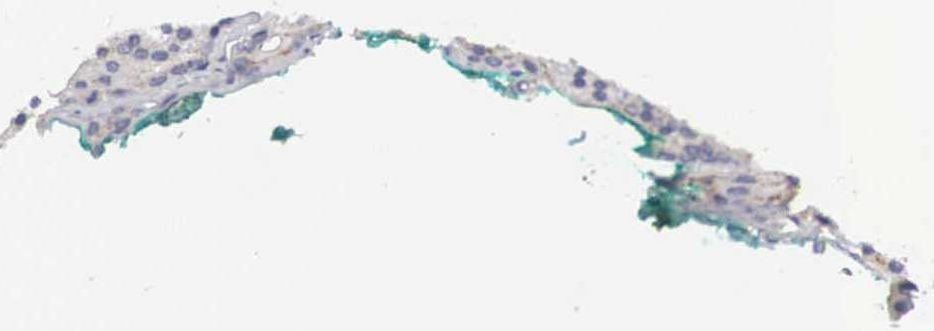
{"staining": {"intensity": "weak", "quantity": "<25%", "location": "cytoplasmic/membranous"}, "tissue": "prostate cancer", "cell_type": "Tumor cells", "image_type": "cancer", "snomed": [{"axis": "morphology", "description": "Adenocarcinoma, High grade"}, {"axis": "topography", "description": "Prostate"}], "caption": "The image reveals no significant staining in tumor cells of prostate cancer (adenocarcinoma (high-grade)).", "gene": "HMOX1", "patient": {"sex": "male", "age": 64}}